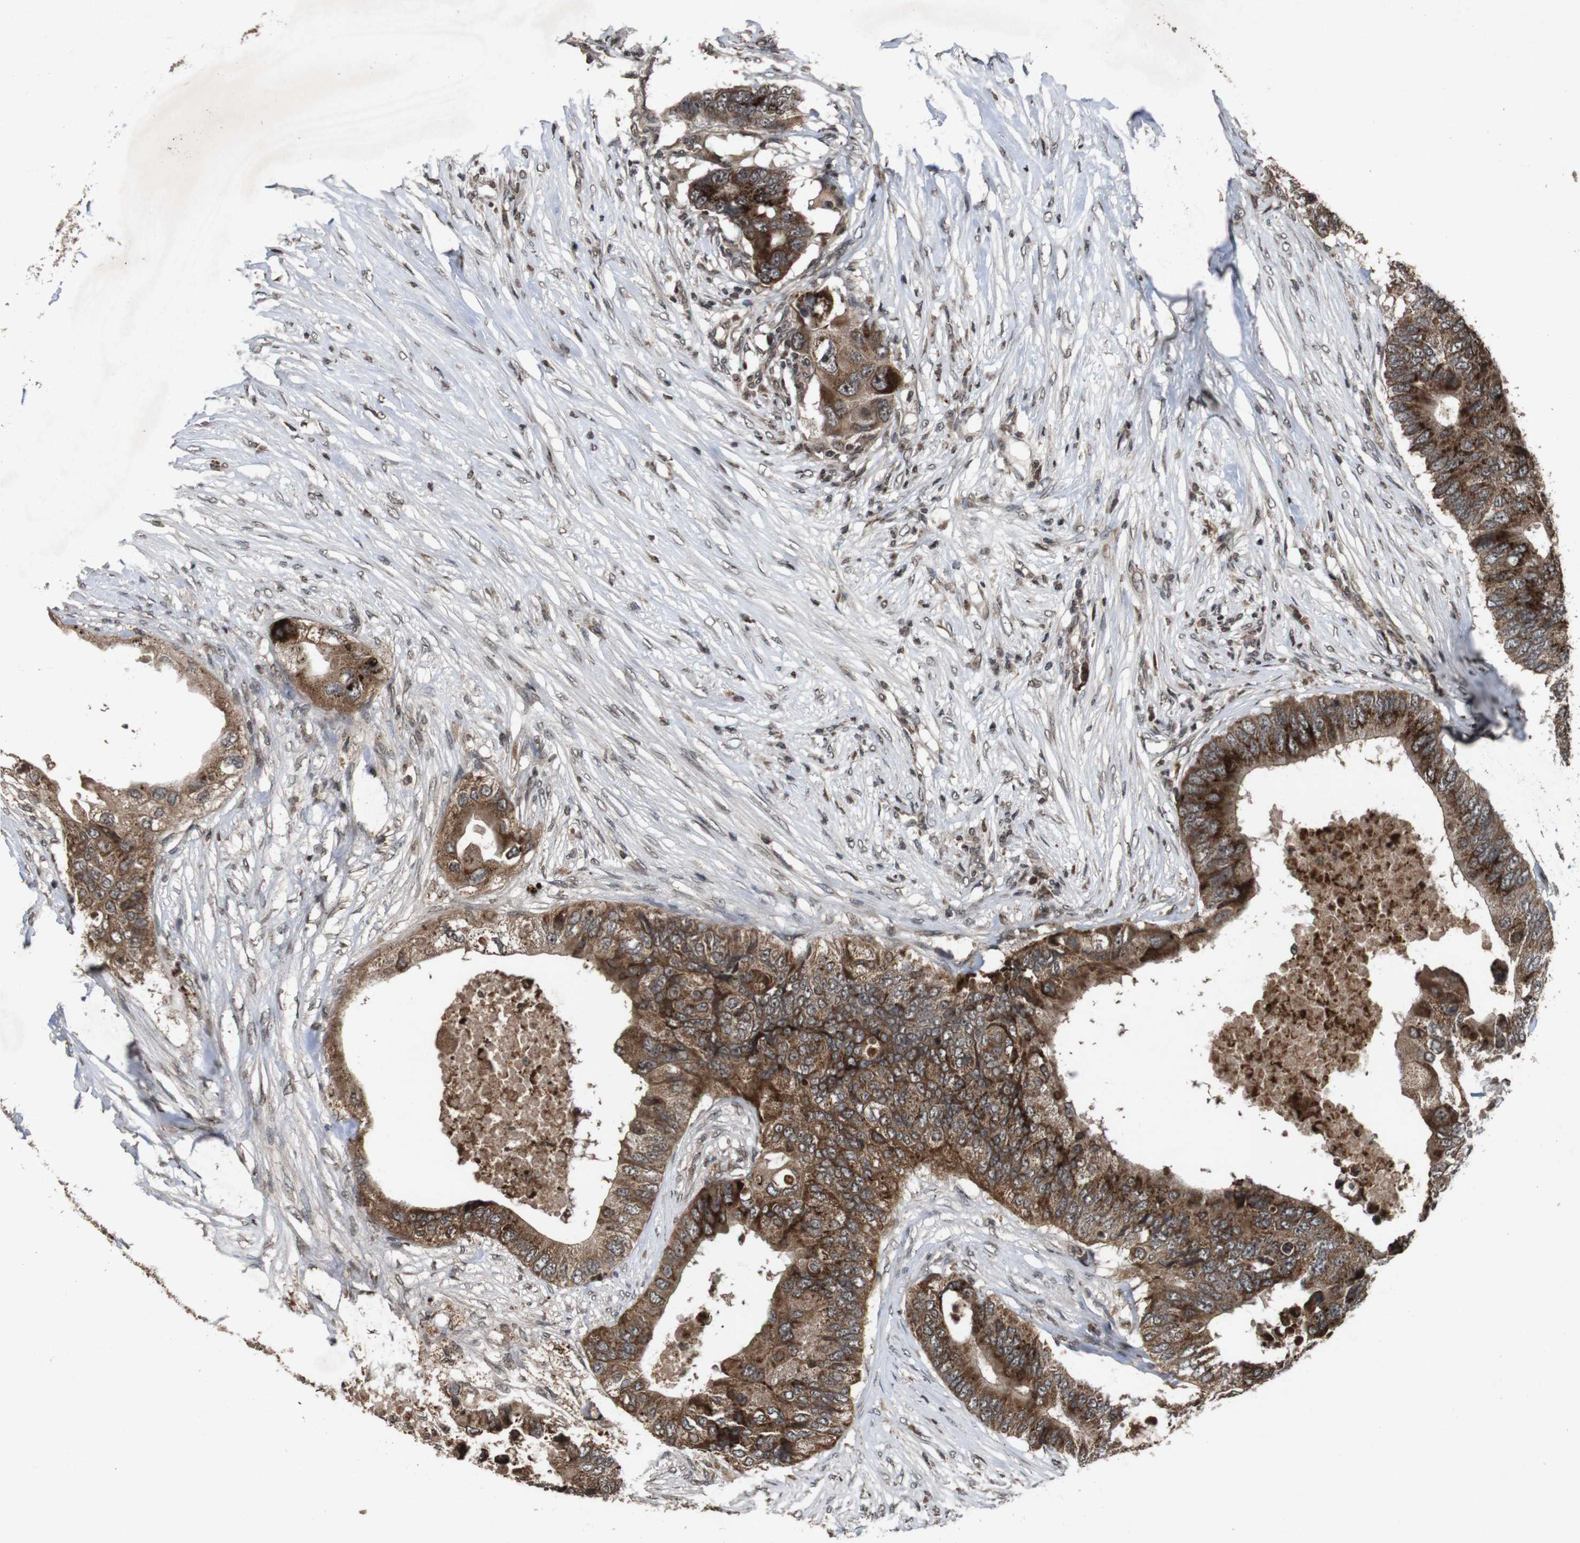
{"staining": {"intensity": "strong", "quantity": ">75%", "location": "cytoplasmic/membranous"}, "tissue": "colorectal cancer", "cell_type": "Tumor cells", "image_type": "cancer", "snomed": [{"axis": "morphology", "description": "Adenocarcinoma, NOS"}, {"axis": "topography", "description": "Colon"}], "caption": "Immunohistochemical staining of colorectal cancer (adenocarcinoma) shows high levels of strong cytoplasmic/membranous protein positivity in approximately >75% of tumor cells. (brown staining indicates protein expression, while blue staining denotes nuclei).", "gene": "SORL1", "patient": {"sex": "male", "age": 71}}